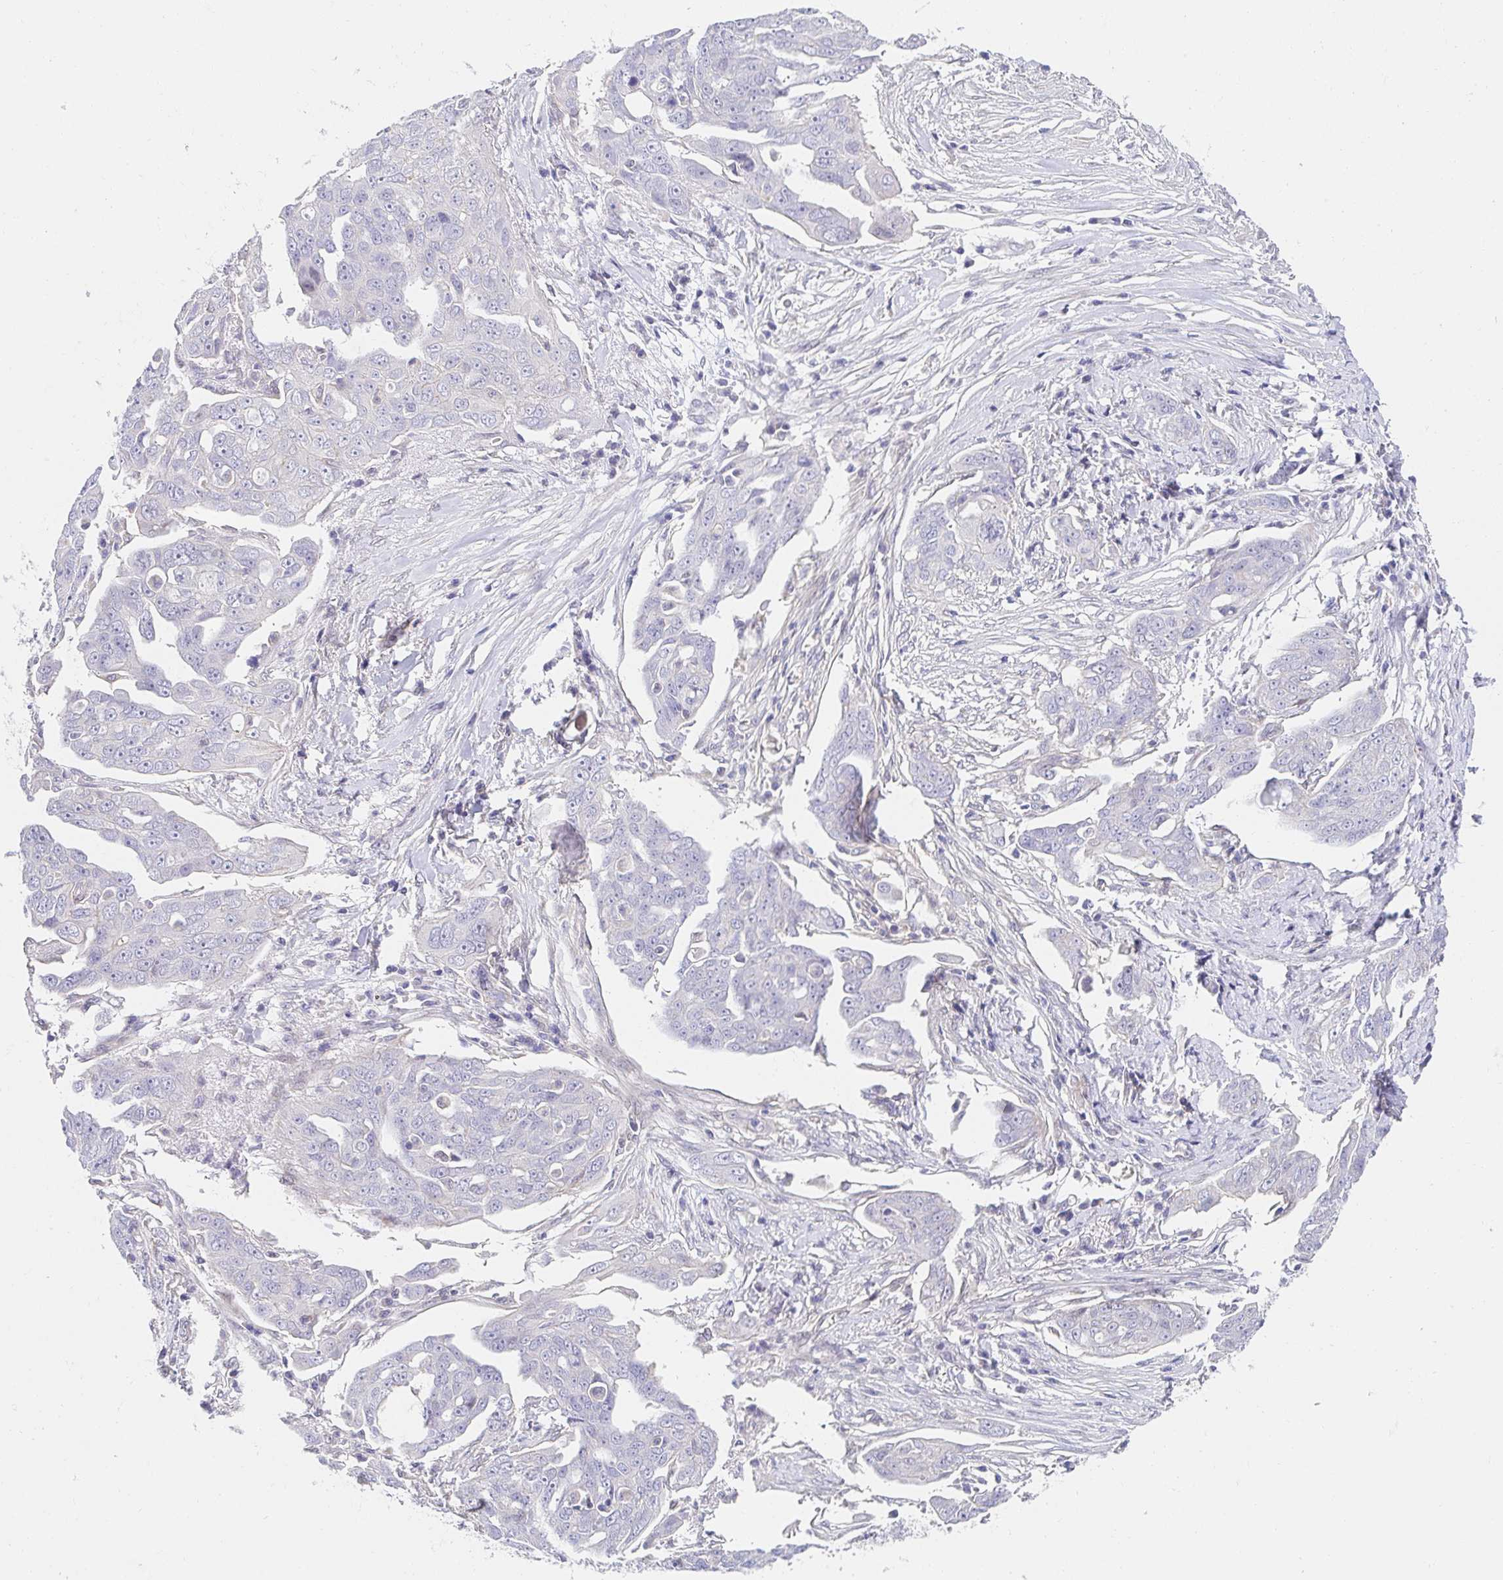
{"staining": {"intensity": "negative", "quantity": "none", "location": "none"}, "tissue": "ovarian cancer", "cell_type": "Tumor cells", "image_type": "cancer", "snomed": [{"axis": "morphology", "description": "Carcinoma, endometroid"}, {"axis": "topography", "description": "Ovary"}], "caption": "Endometroid carcinoma (ovarian) was stained to show a protein in brown. There is no significant expression in tumor cells.", "gene": "AKAP14", "patient": {"sex": "female", "age": 70}}